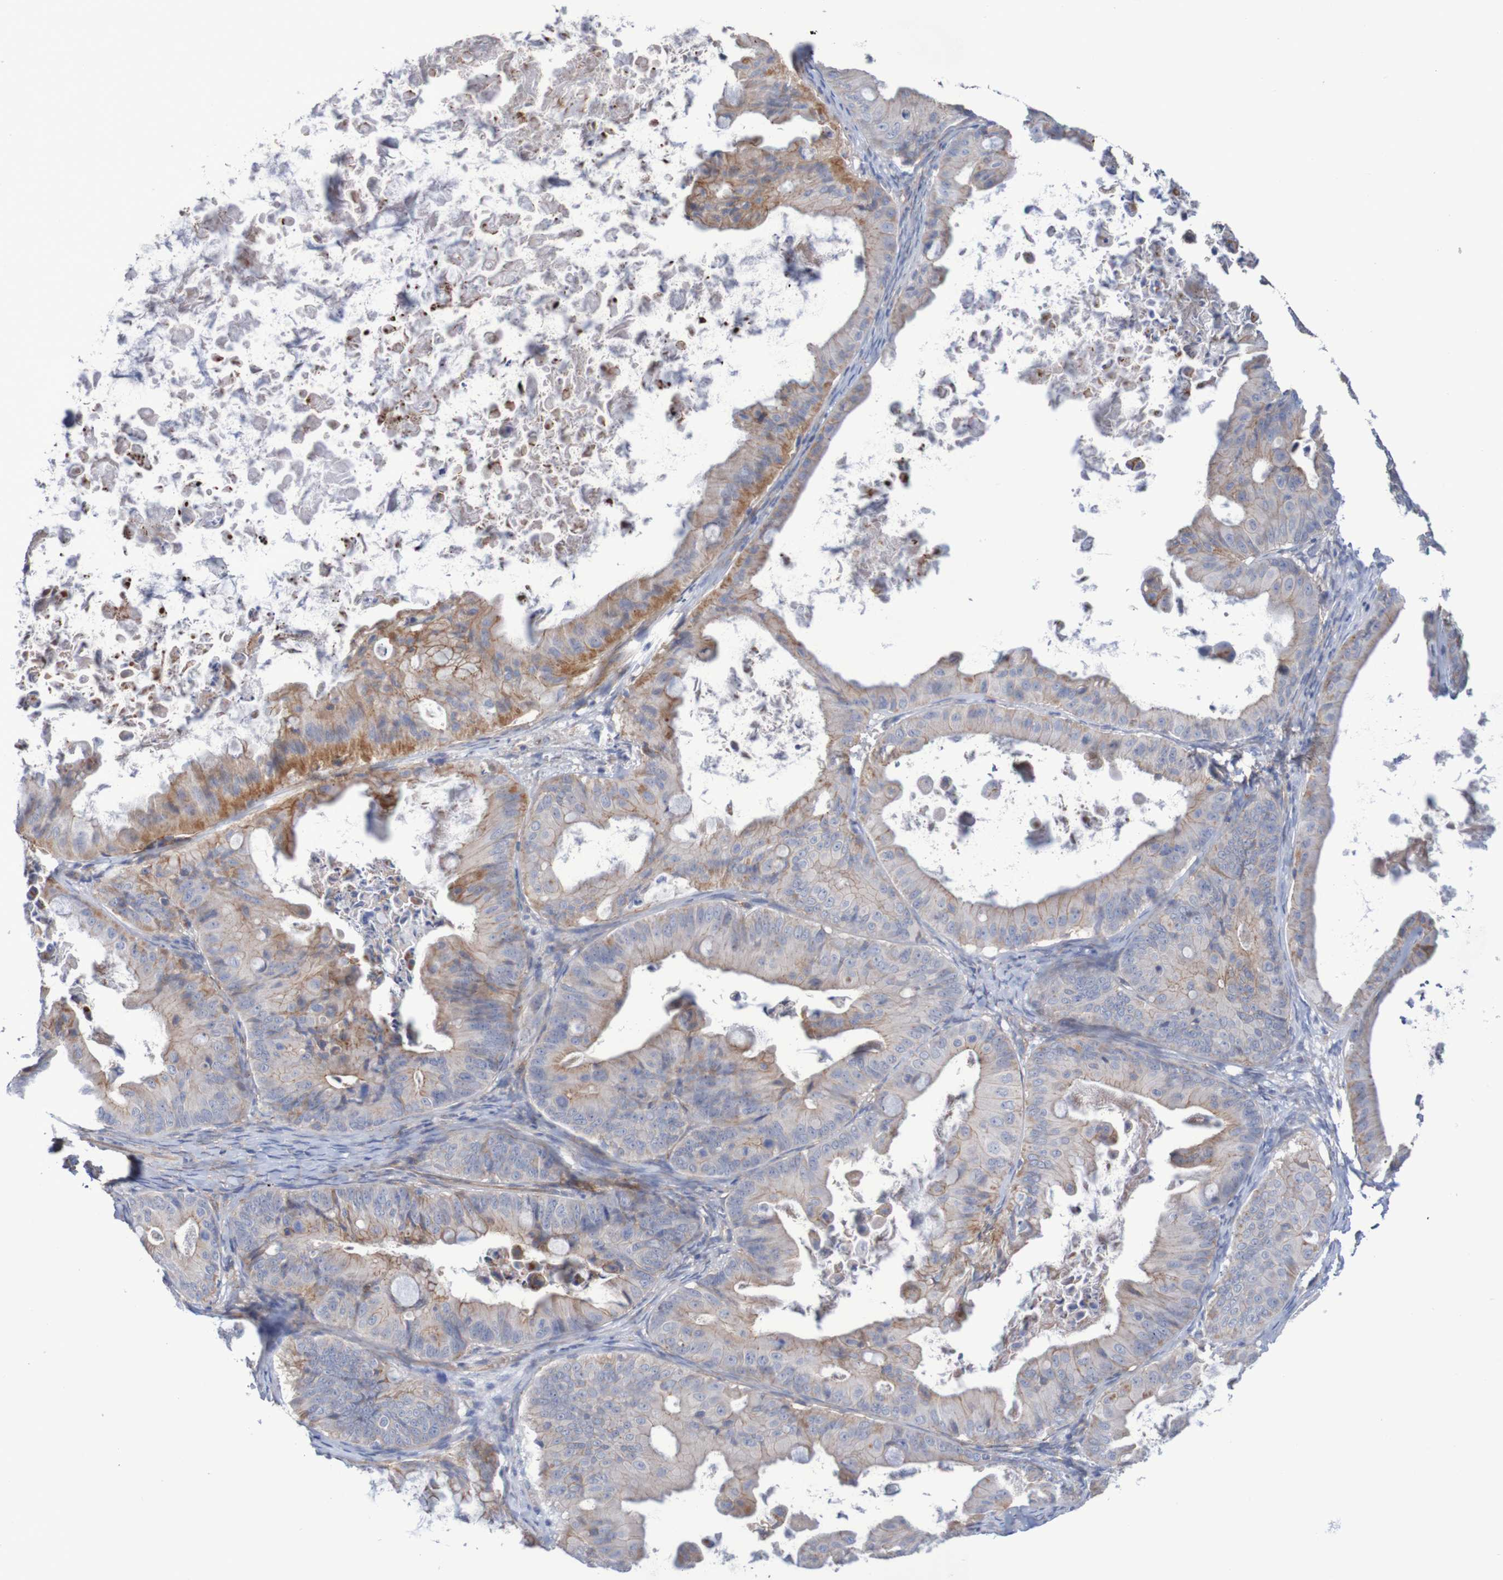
{"staining": {"intensity": "moderate", "quantity": "<25%", "location": "cytoplasmic/membranous"}, "tissue": "ovarian cancer", "cell_type": "Tumor cells", "image_type": "cancer", "snomed": [{"axis": "morphology", "description": "Cystadenocarcinoma, mucinous, NOS"}, {"axis": "topography", "description": "Ovary"}], "caption": "Protein staining by immunohistochemistry (IHC) demonstrates moderate cytoplasmic/membranous positivity in about <25% of tumor cells in mucinous cystadenocarcinoma (ovarian).", "gene": "NECTIN2", "patient": {"sex": "female", "age": 37}}